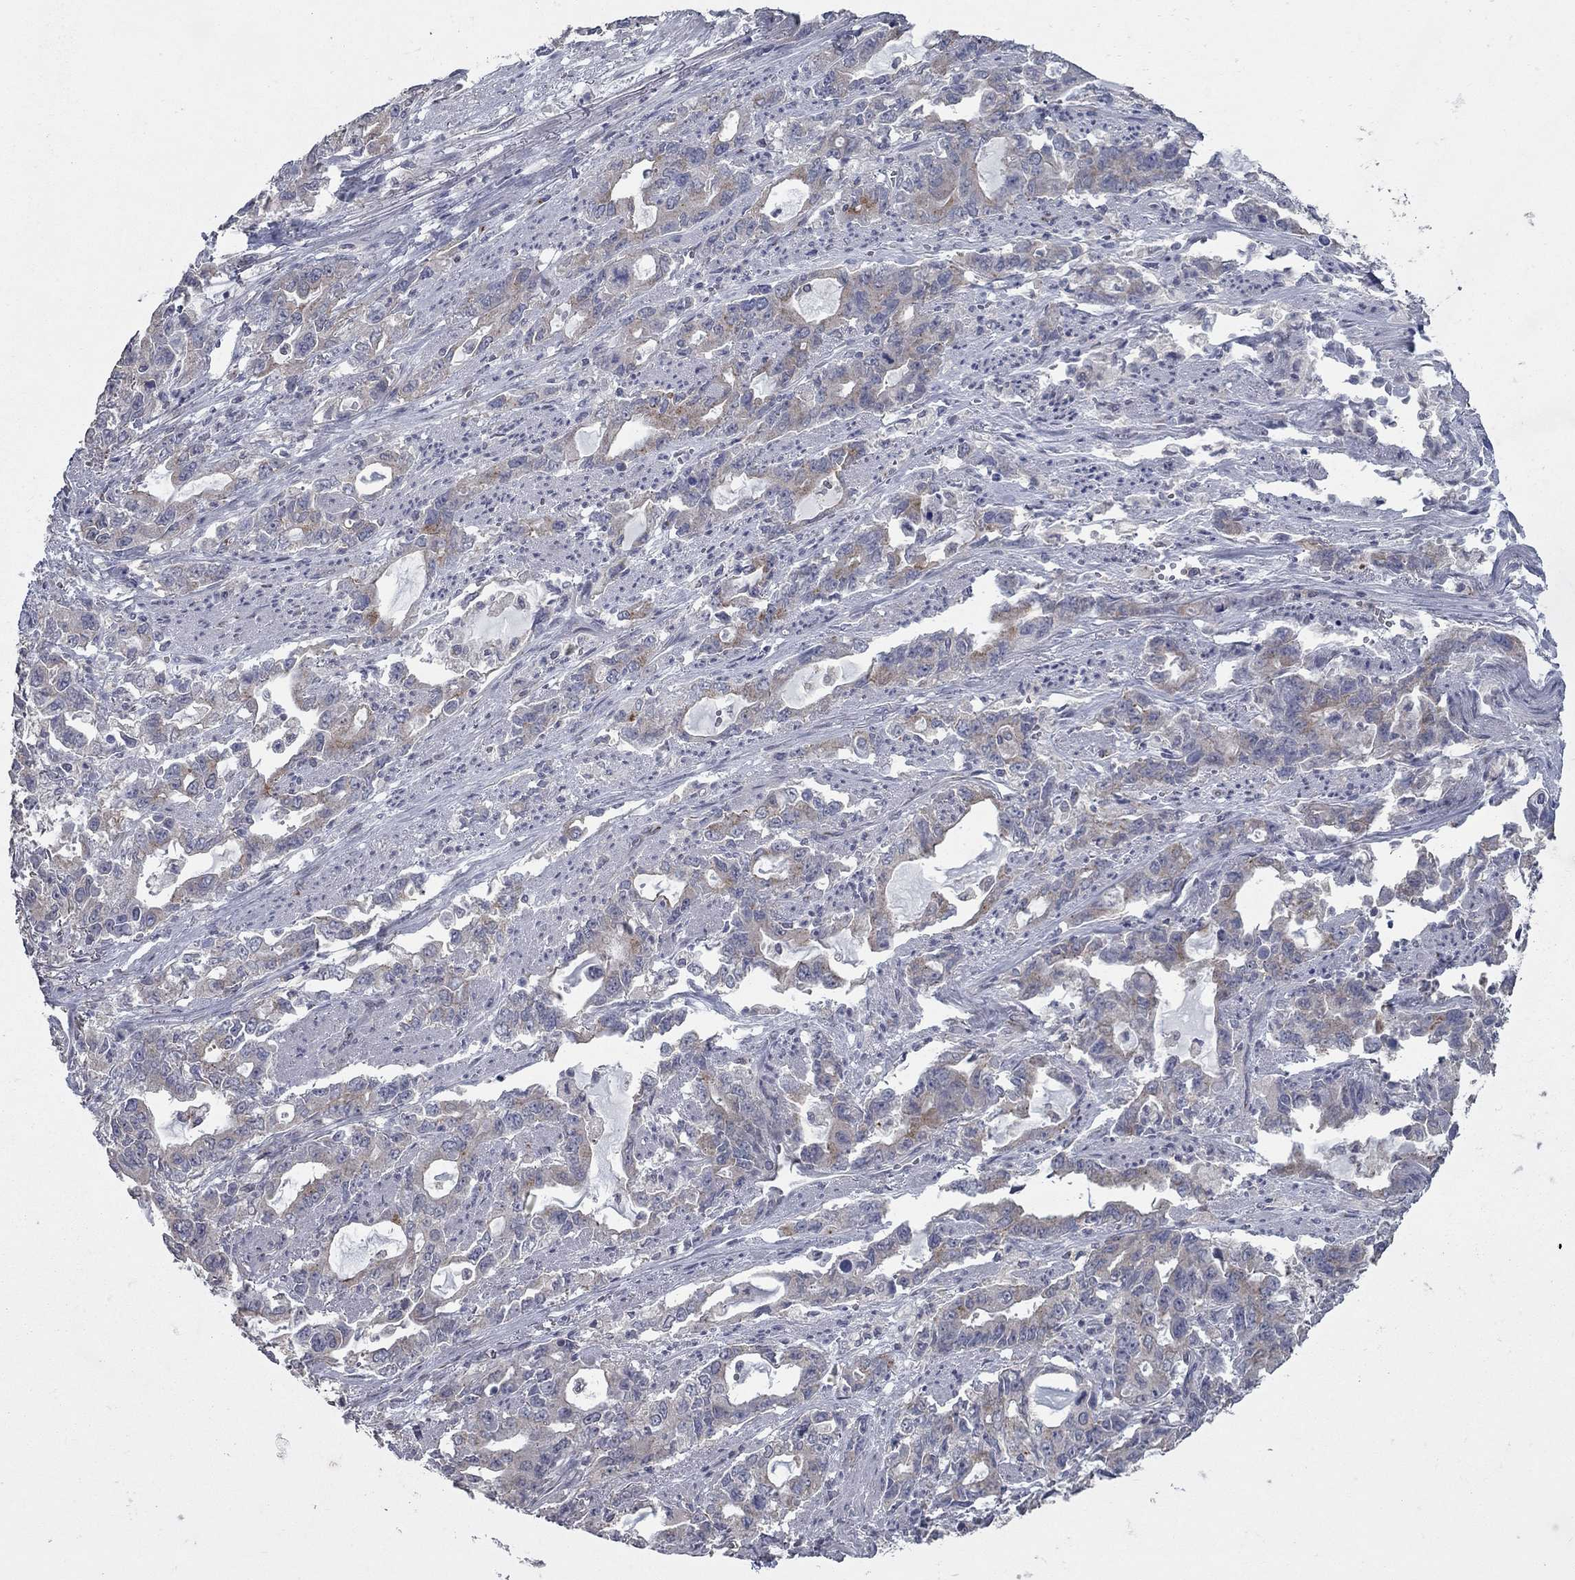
{"staining": {"intensity": "strong", "quantity": "25%-75%", "location": "cytoplasmic/membranous"}, "tissue": "stomach cancer", "cell_type": "Tumor cells", "image_type": "cancer", "snomed": [{"axis": "morphology", "description": "Adenocarcinoma, NOS"}, {"axis": "topography", "description": "Stomach, upper"}], "caption": "The image displays a brown stain indicating the presence of a protein in the cytoplasmic/membranous of tumor cells in stomach cancer (adenocarcinoma).", "gene": "KIAA0319L", "patient": {"sex": "male", "age": 85}}